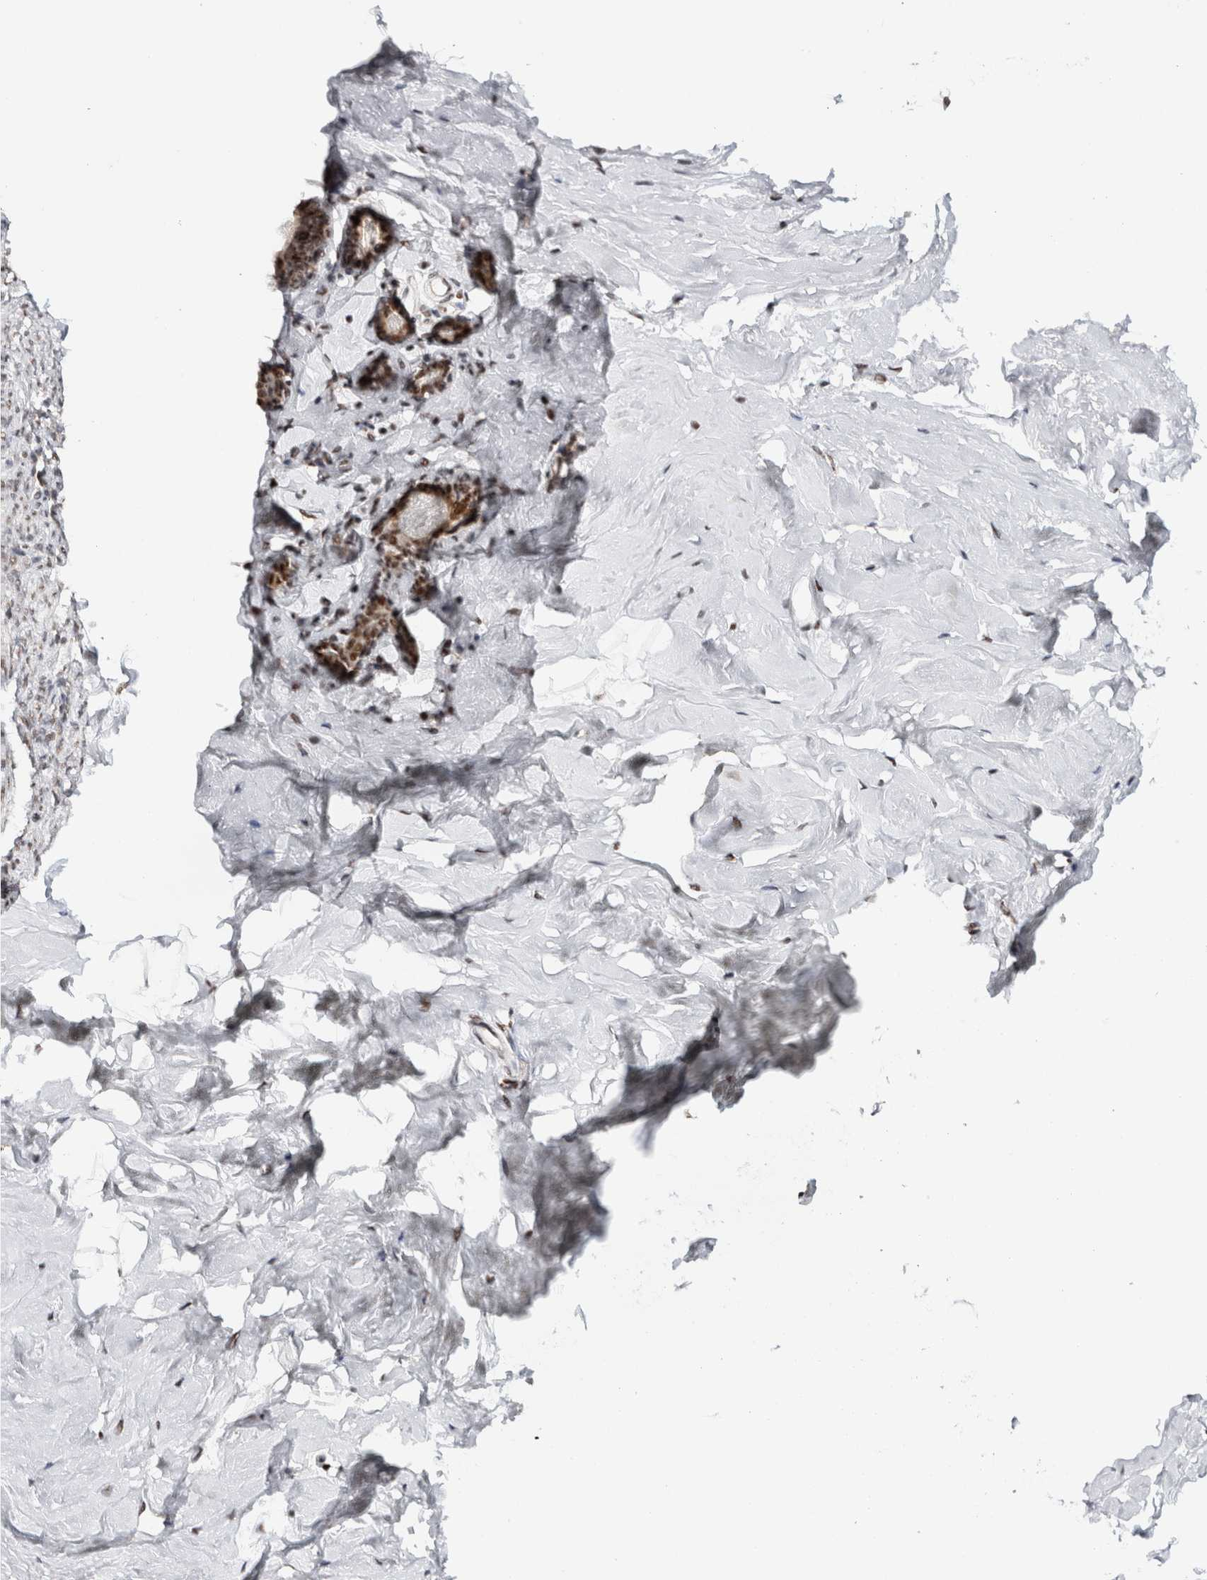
{"staining": {"intensity": "negative", "quantity": "none", "location": "none"}, "tissue": "breast", "cell_type": "Adipocytes", "image_type": "normal", "snomed": [{"axis": "morphology", "description": "Normal tissue, NOS"}, {"axis": "topography", "description": "Breast"}], "caption": "An immunohistochemistry image of unremarkable breast is shown. There is no staining in adipocytes of breast.", "gene": "MKNK1", "patient": {"sex": "female", "age": 23}}